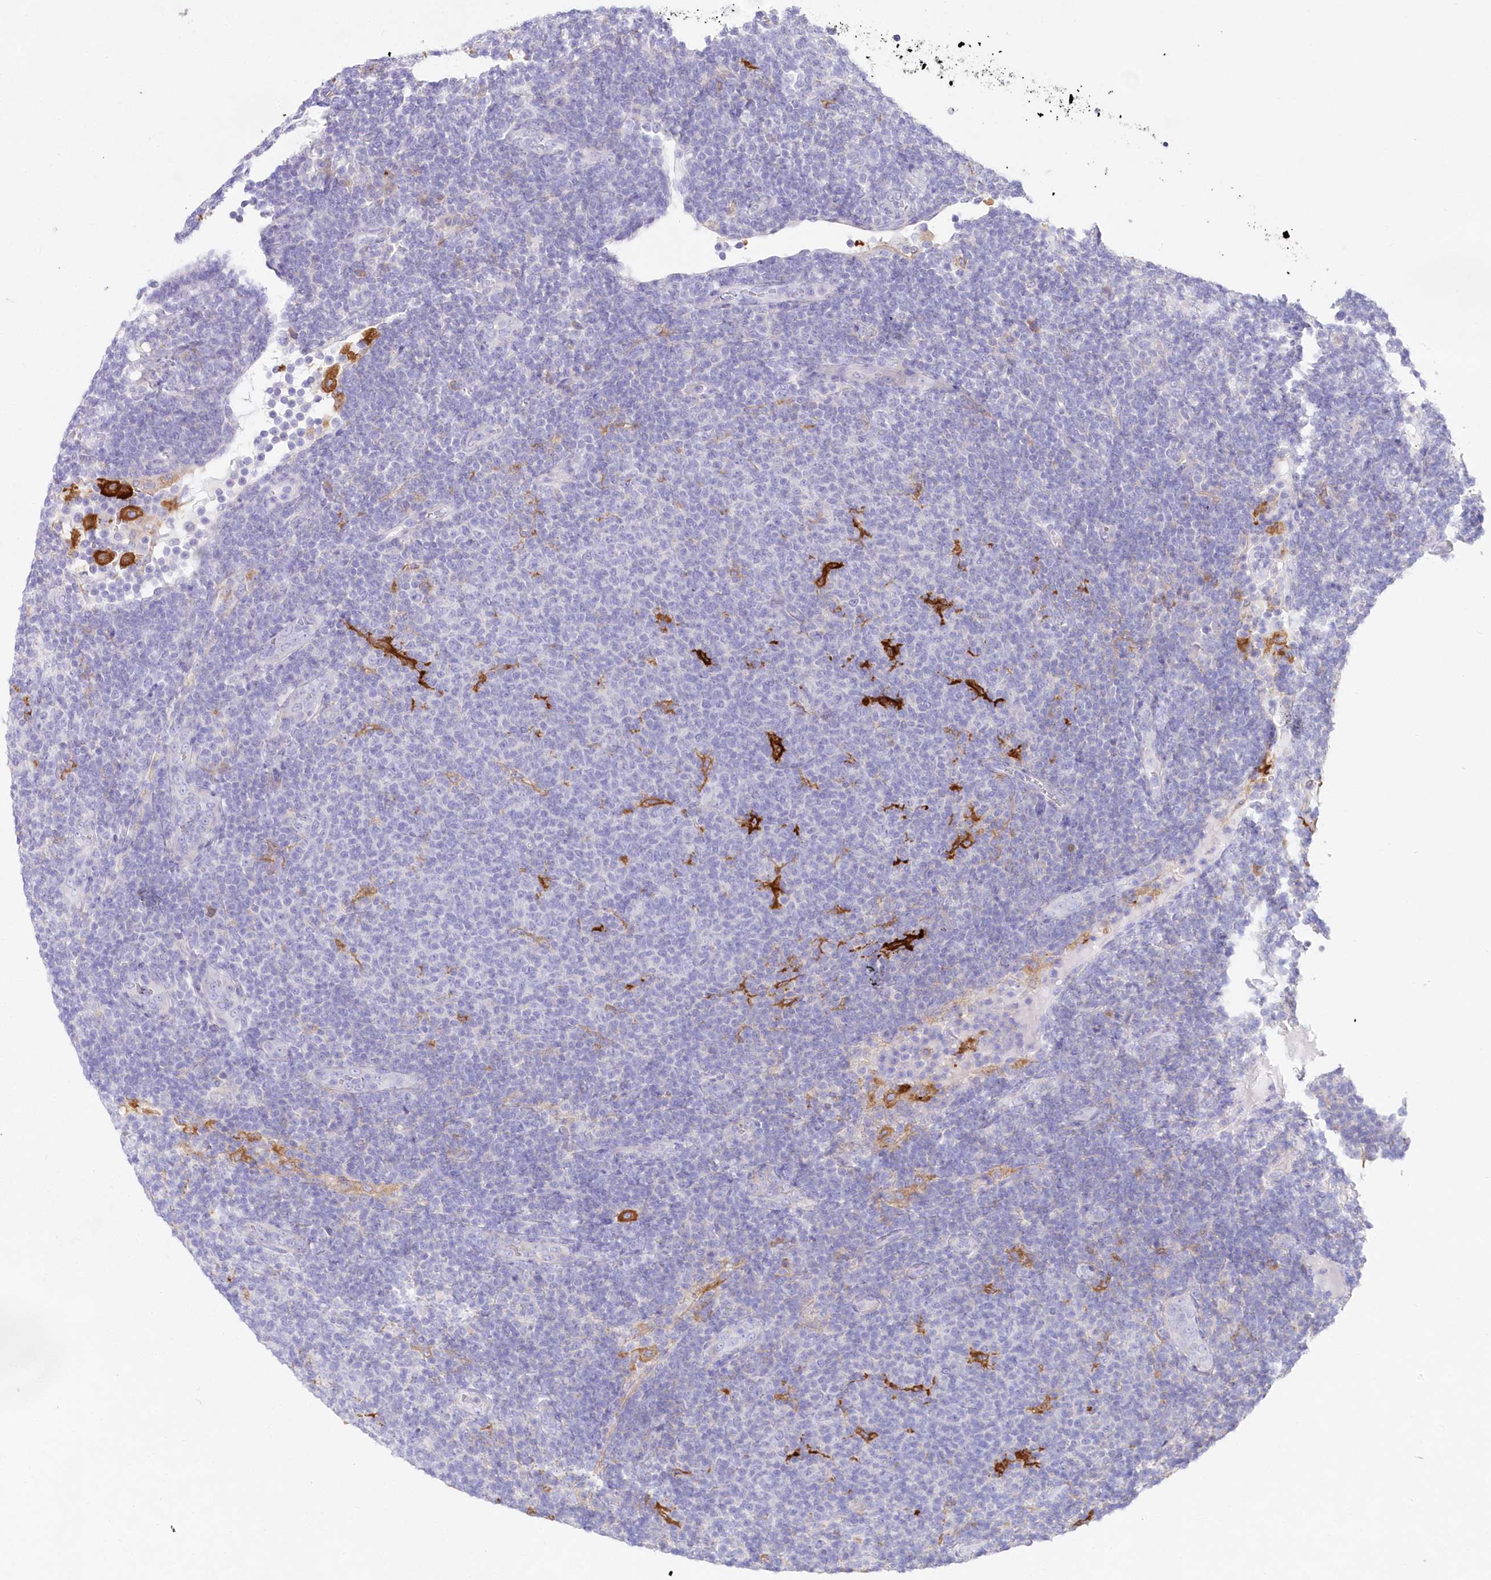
{"staining": {"intensity": "negative", "quantity": "none", "location": "none"}, "tissue": "lymphoma", "cell_type": "Tumor cells", "image_type": "cancer", "snomed": [{"axis": "morphology", "description": "Malignant lymphoma, non-Hodgkin's type, Low grade"}, {"axis": "topography", "description": "Lymph node"}], "caption": "IHC histopathology image of lymphoma stained for a protein (brown), which displays no expression in tumor cells. Nuclei are stained in blue.", "gene": "DNAJC19", "patient": {"sex": "male", "age": 66}}